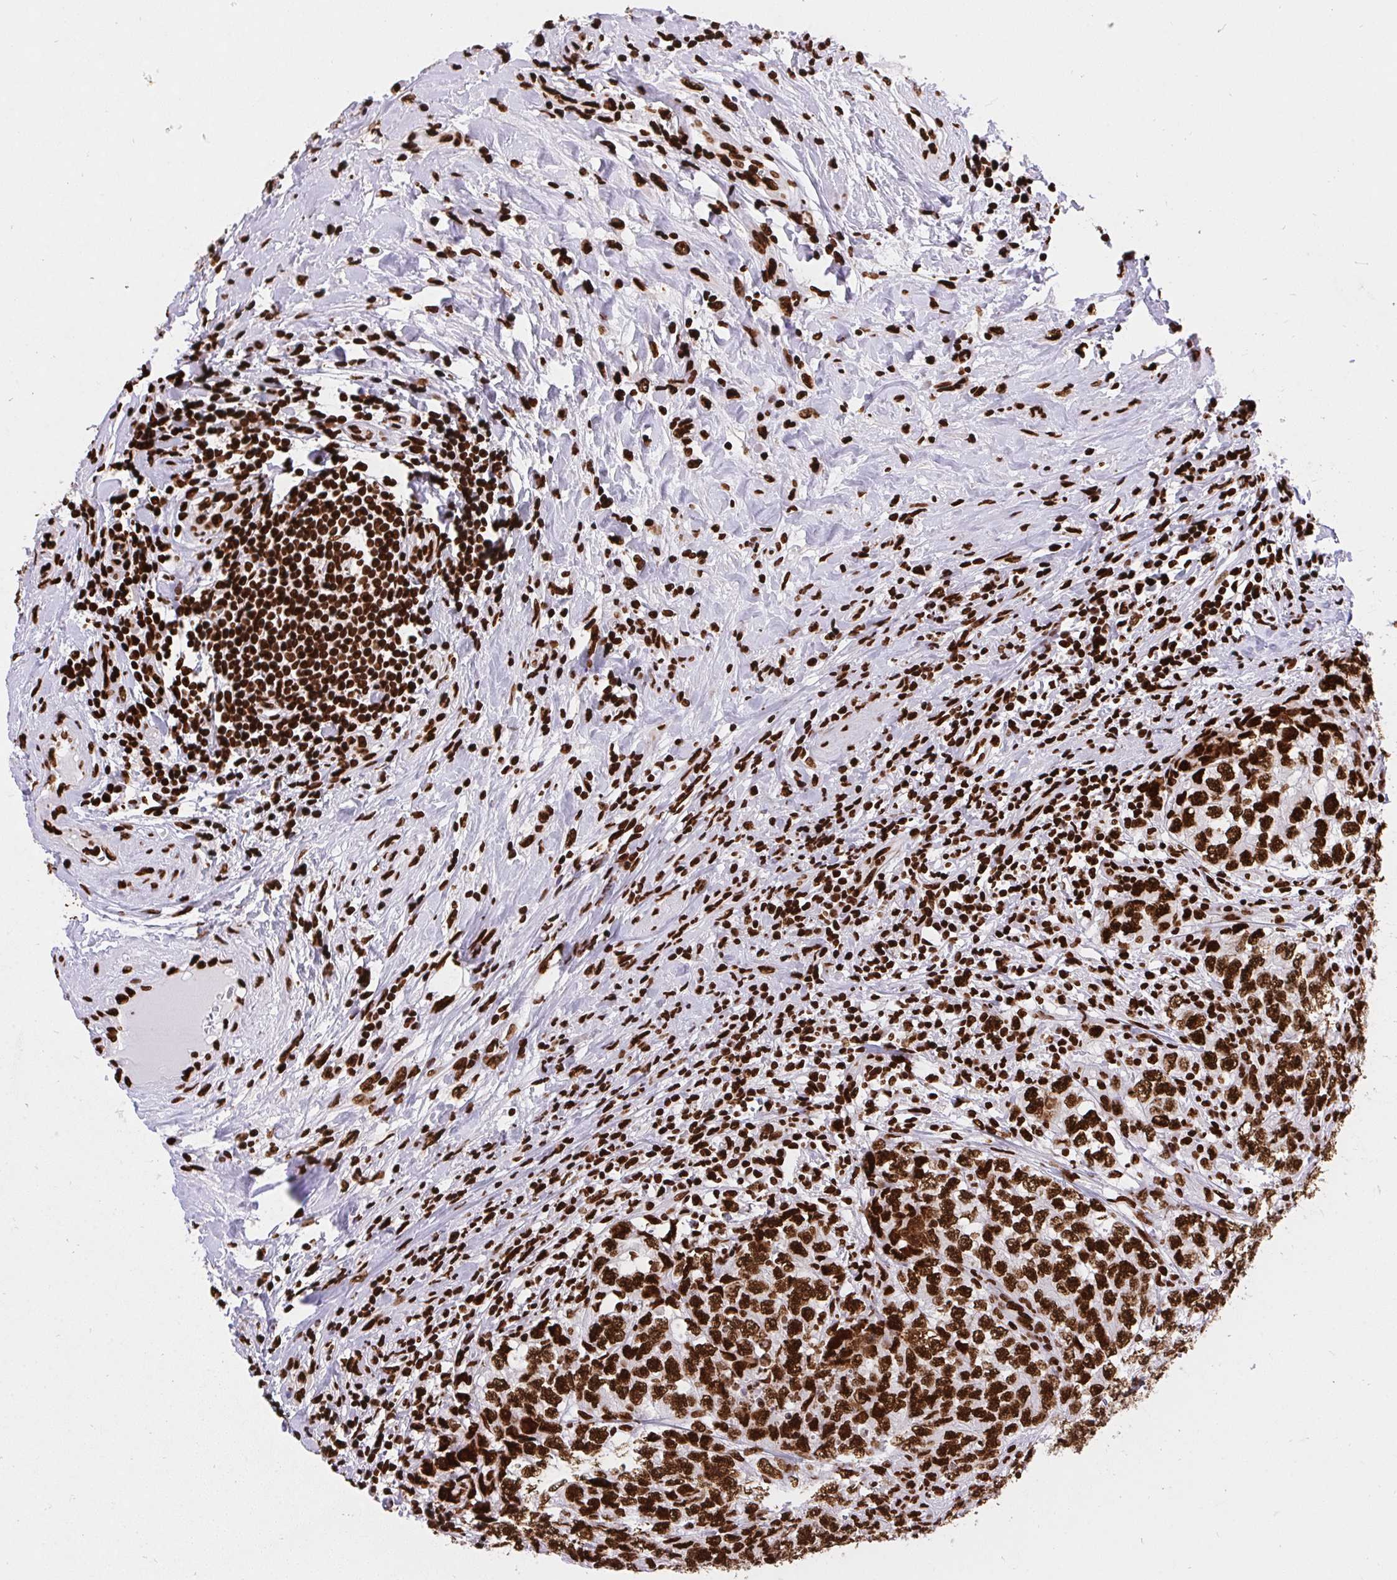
{"staining": {"intensity": "strong", "quantity": ">75%", "location": "nuclear"}, "tissue": "testis cancer", "cell_type": "Tumor cells", "image_type": "cancer", "snomed": [{"axis": "morphology", "description": "Seminoma, NOS"}, {"axis": "morphology", "description": "Carcinoma, Embryonal, NOS"}, {"axis": "topography", "description": "Testis"}], "caption": "Protein analysis of testis embryonal carcinoma tissue shows strong nuclear expression in about >75% of tumor cells. Using DAB (3,3'-diaminobenzidine) (brown) and hematoxylin (blue) stains, captured at high magnification using brightfield microscopy.", "gene": "HNRNPL", "patient": {"sex": "male", "age": 43}}